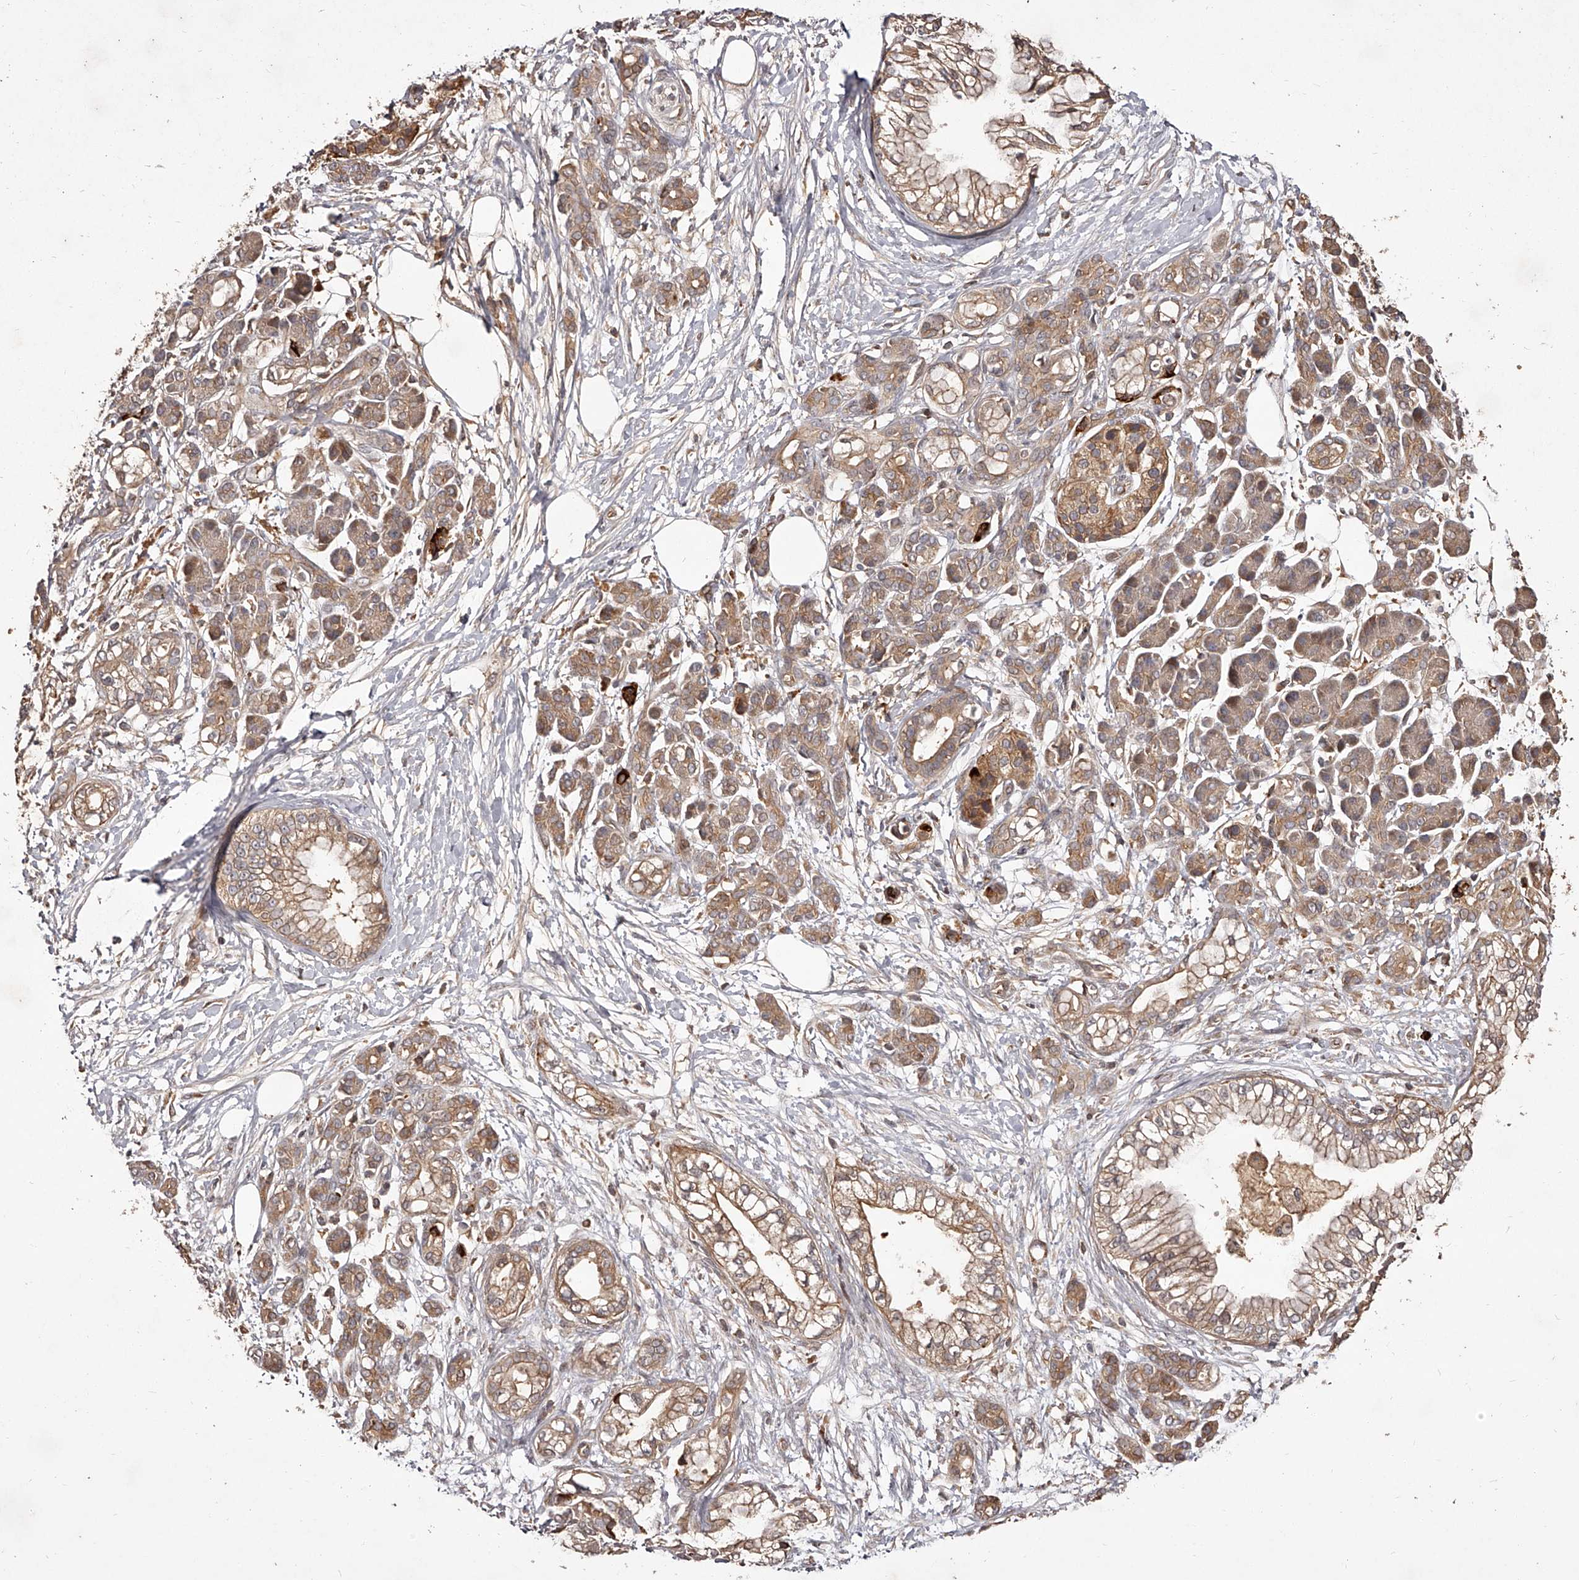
{"staining": {"intensity": "moderate", "quantity": ">75%", "location": "cytoplasmic/membranous"}, "tissue": "pancreatic cancer", "cell_type": "Tumor cells", "image_type": "cancer", "snomed": [{"axis": "morphology", "description": "Adenocarcinoma, NOS"}, {"axis": "topography", "description": "Pancreas"}], "caption": "DAB (3,3'-diaminobenzidine) immunohistochemical staining of pancreatic cancer reveals moderate cytoplasmic/membranous protein positivity in about >75% of tumor cells. The staining is performed using DAB brown chromogen to label protein expression. The nuclei are counter-stained blue using hematoxylin.", "gene": "CRYZL1", "patient": {"sex": "male", "age": 68}}